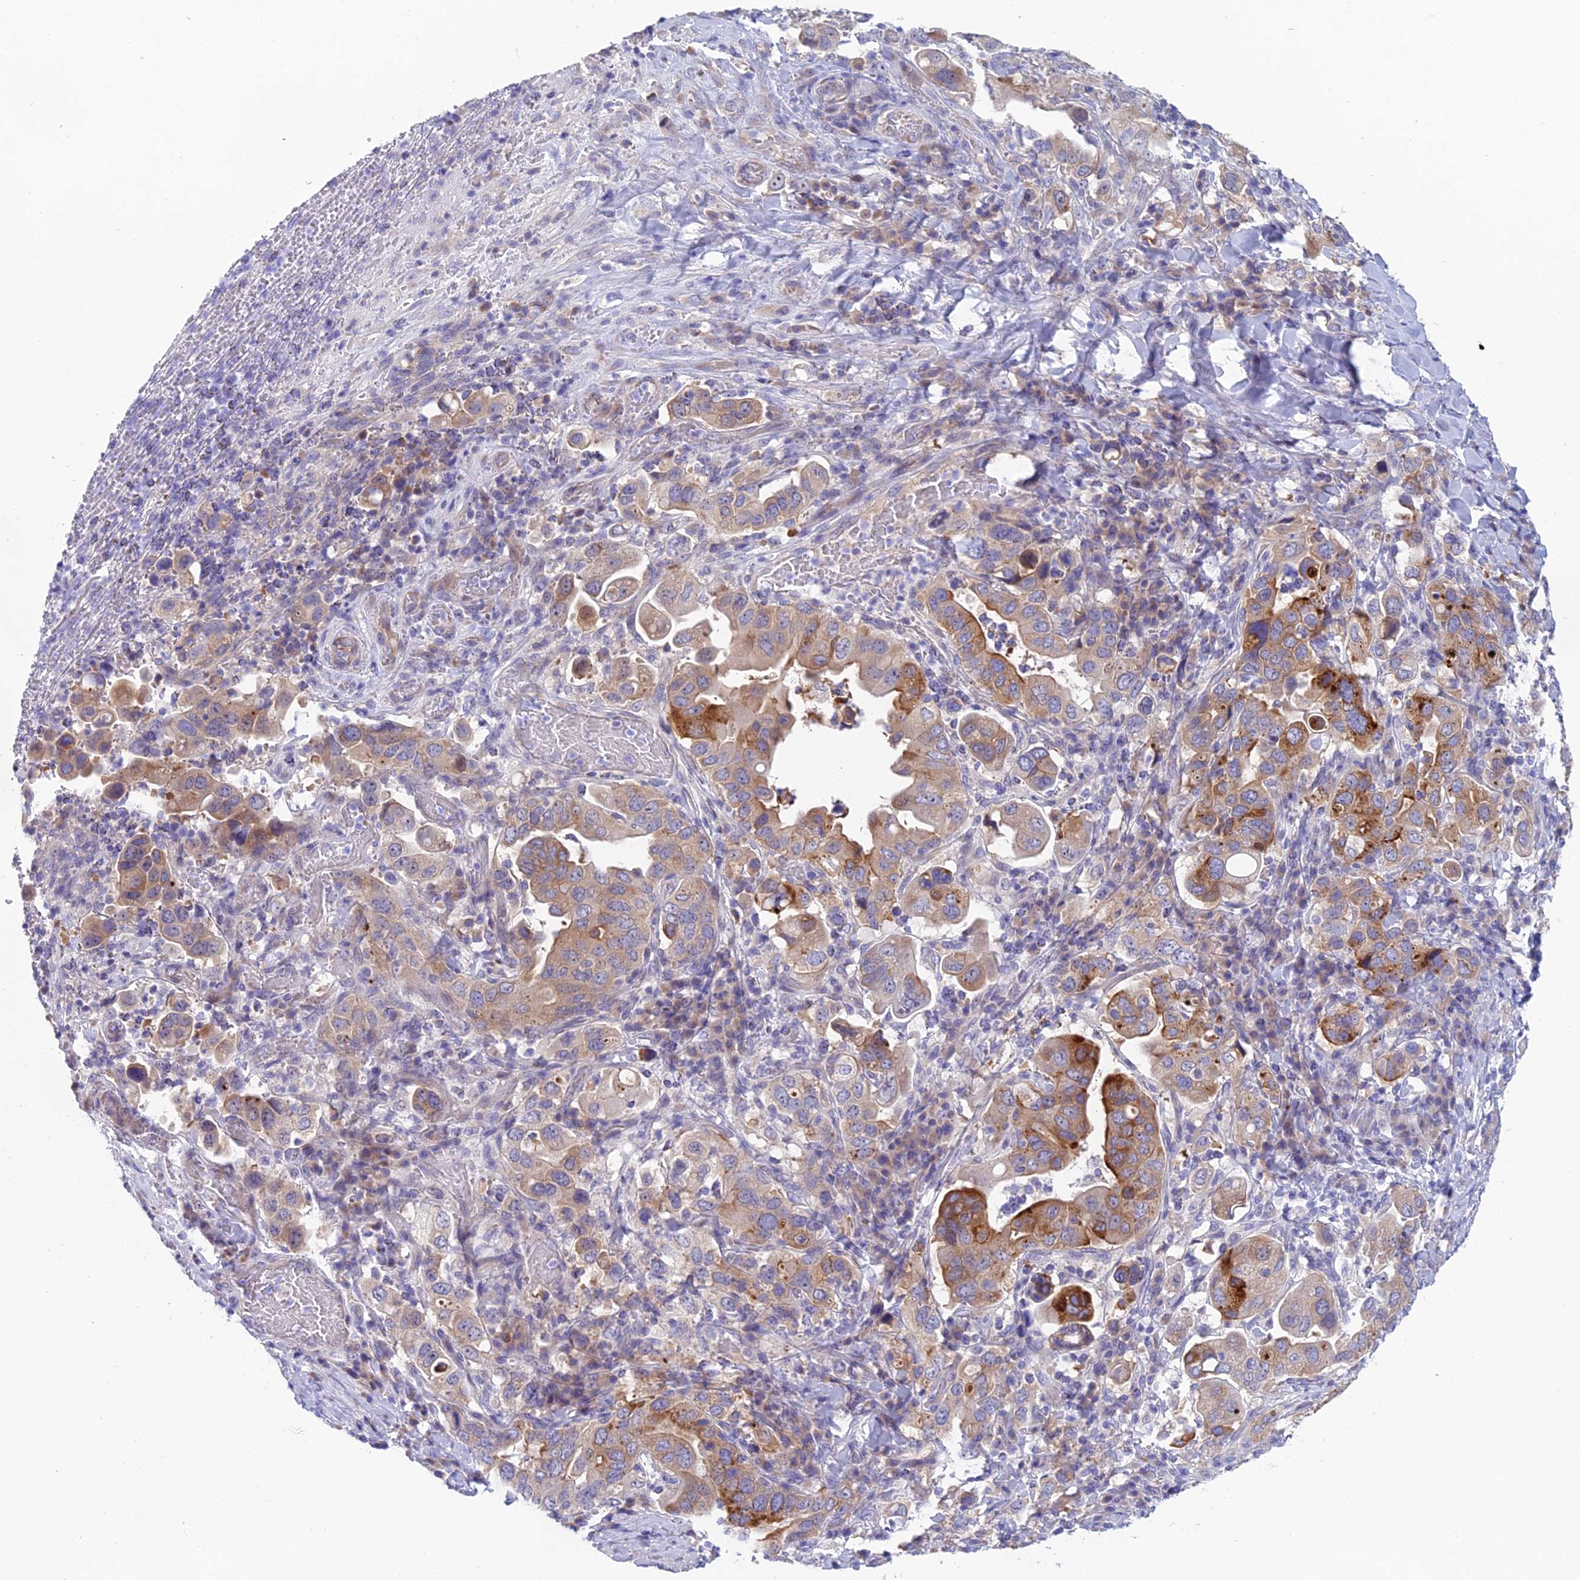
{"staining": {"intensity": "moderate", "quantity": "25%-75%", "location": "cytoplasmic/membranous"}, "tissue": "stomach cancer", "cell_type": "Tumor cells", "image_type": "cancer", "snomed": [{"axis": "morphology", "description": "Adenocarcinoma, NOS"}, {"axis": "topography", "description": "Stomach, upper"}], "caption": "Immunohistochemistry (IHC) histopathology image of neoplastic tissue: human stomach cancer (adenocarcinoma) stained using immunohistochemistry shows medium levels of moderate protein expression localized specifically in the cytoplasmic/membranous of tumor cells, appearing as a cytoplasmic/membranous brown color.", "gene": "TENT4B", "patient": {"sex": "male", "age": 62}}